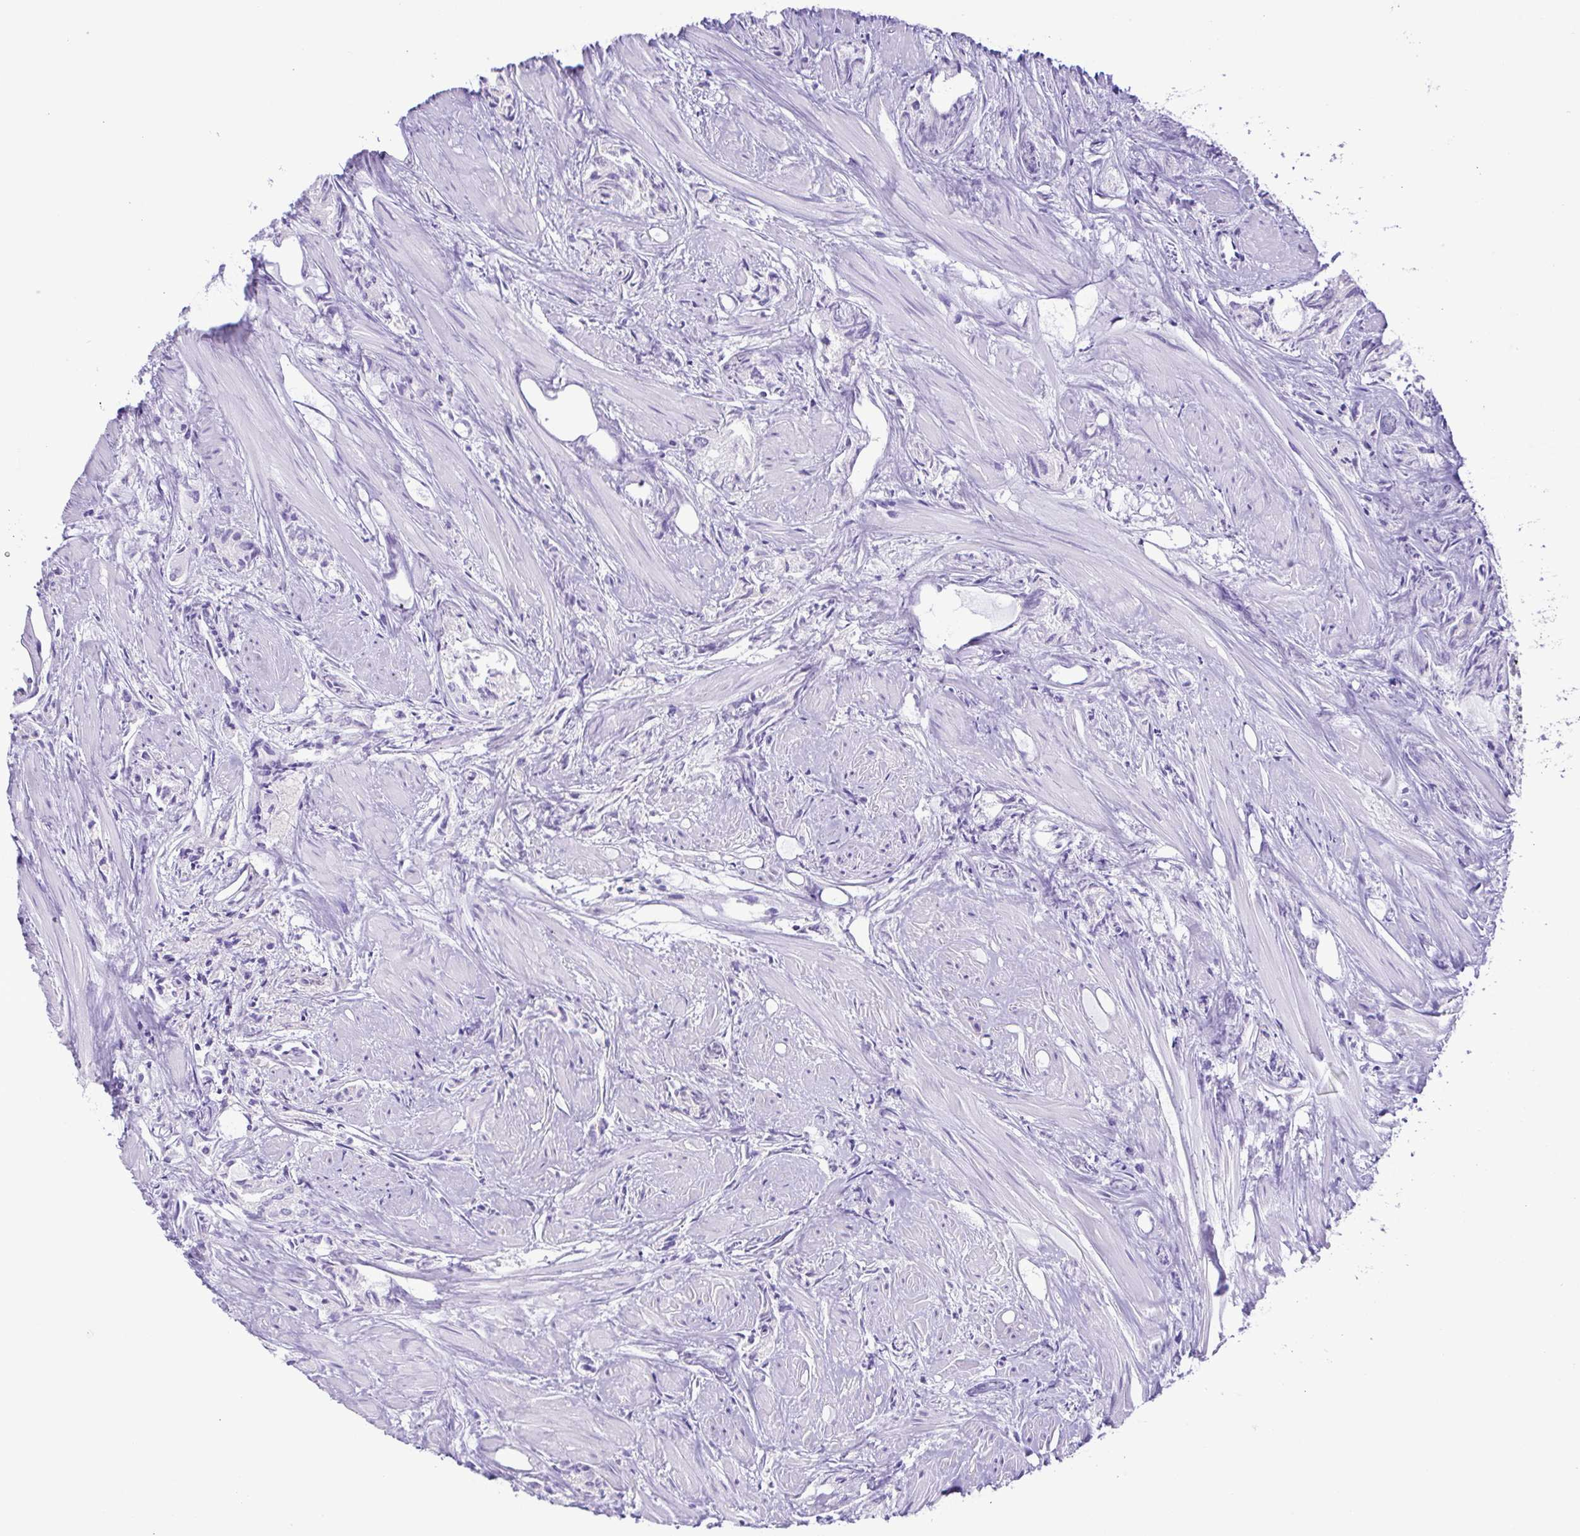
{"staining": {"intensity": "negative", "quantity": "none", "location": "none"}, "tissue": "prostate cancer", "cell_type": "Tumor cells", "image_type": "cancer", "snomed": [{"axis": "morphology", "description": "Adenocarcinoma, High grade"}, {"axis": "topography", "description": "Prostate"}], "caption": "Immunohistochemistry photomicrograph of human prostate cancer stained for a protein (brown), which demonstrates no expression in tumor cells.", "gene": "CD72", "patient": {"sex": "male", "age": 58}}